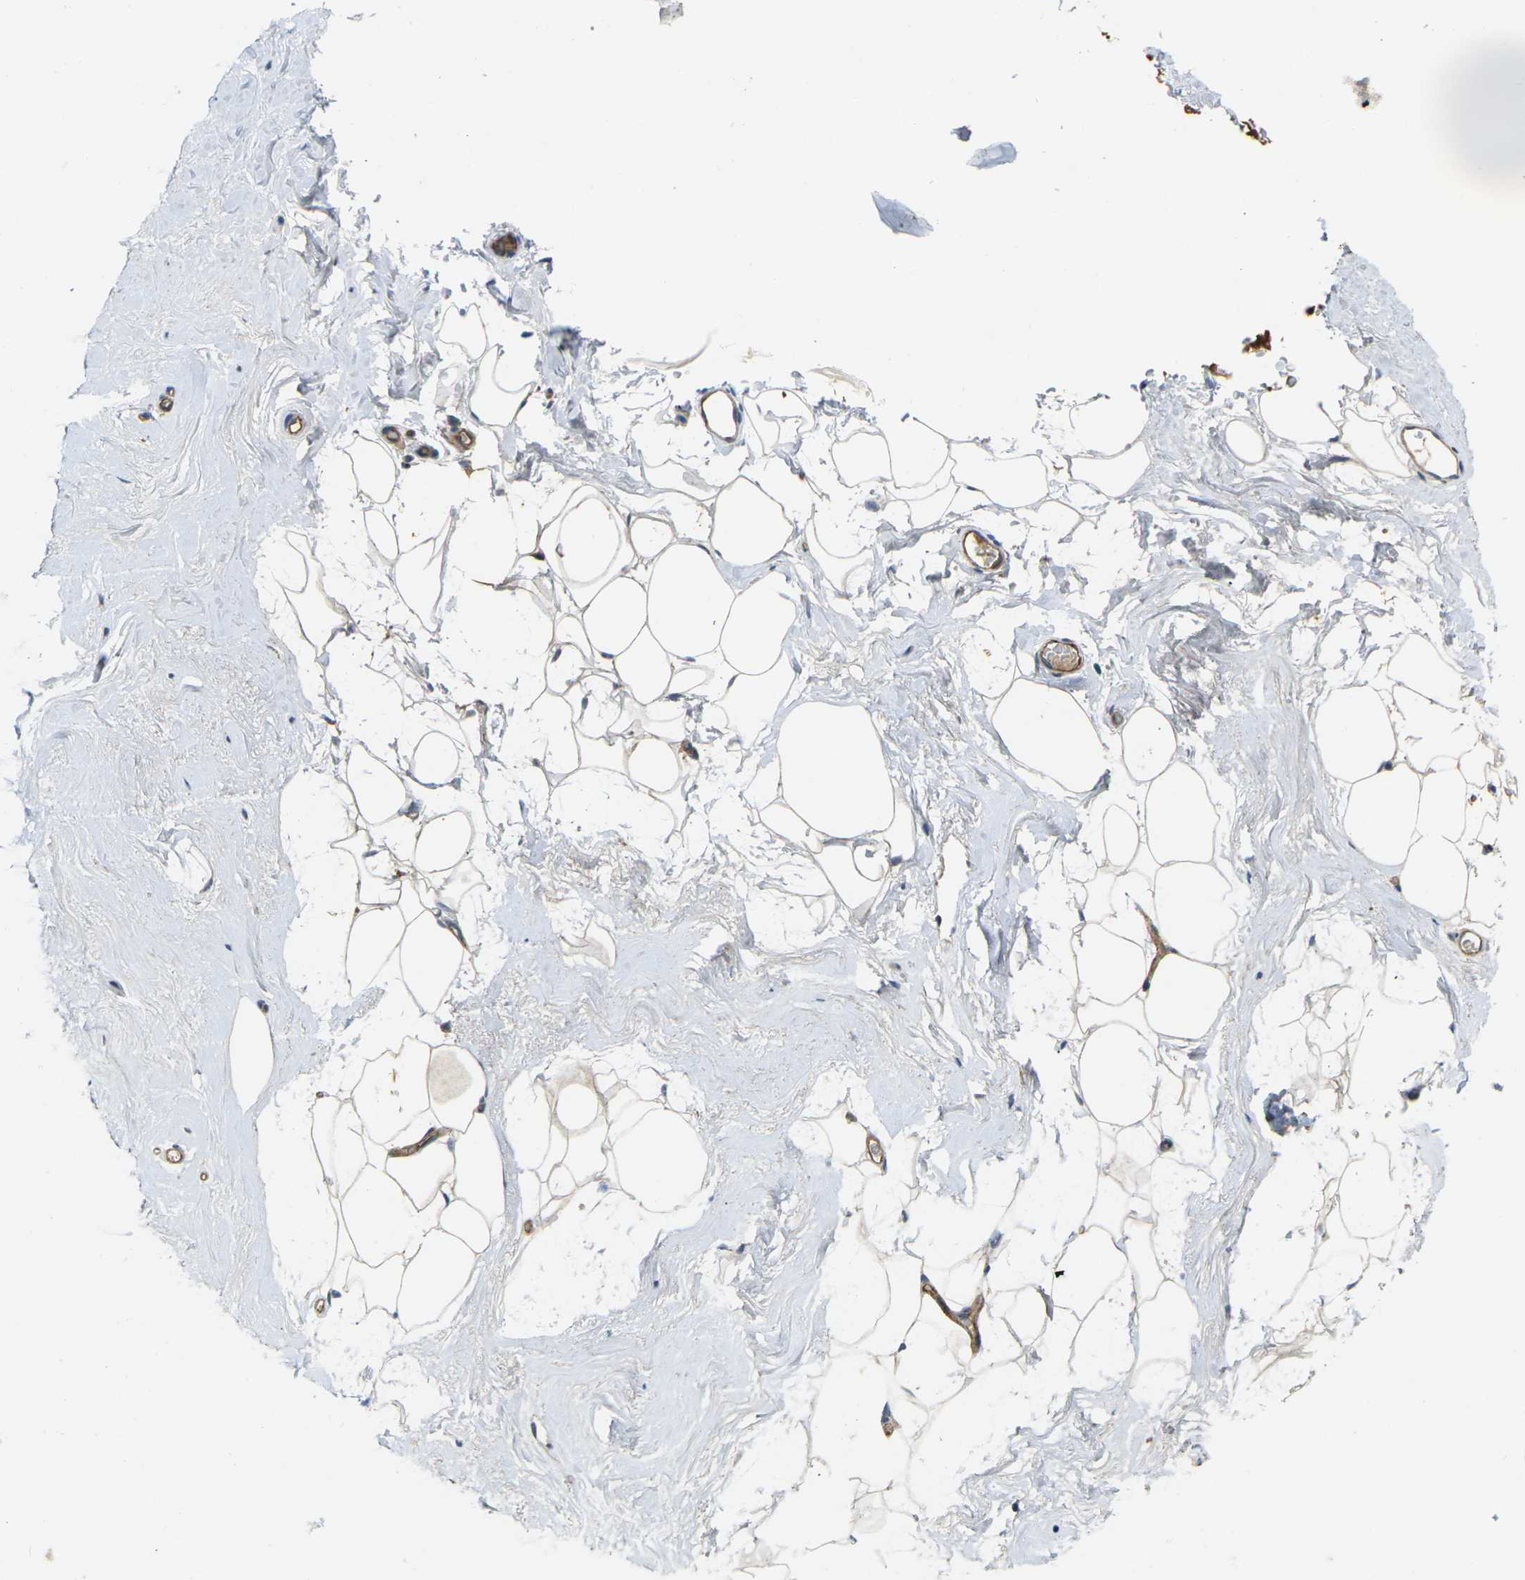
{"staining": {"intensity": "negative", "quantity": "none", "location": "none"}, "tissue": "breast", "cell_type": "Adipocytes", "image_type": "normal", "snomed": [{"axis": "morphology", "description": "Normal tissue, NOS"}, {"axis": "topography", "description": "Breast"}], "caption": "Immunohistochemistry of normal breast shows no expression in adipocytes. (Immunohistochemistry (ihc), brightfield microscopy, high magnification).", "gene": "ECE1", "patient": {"sex": "female", "age": 75}}